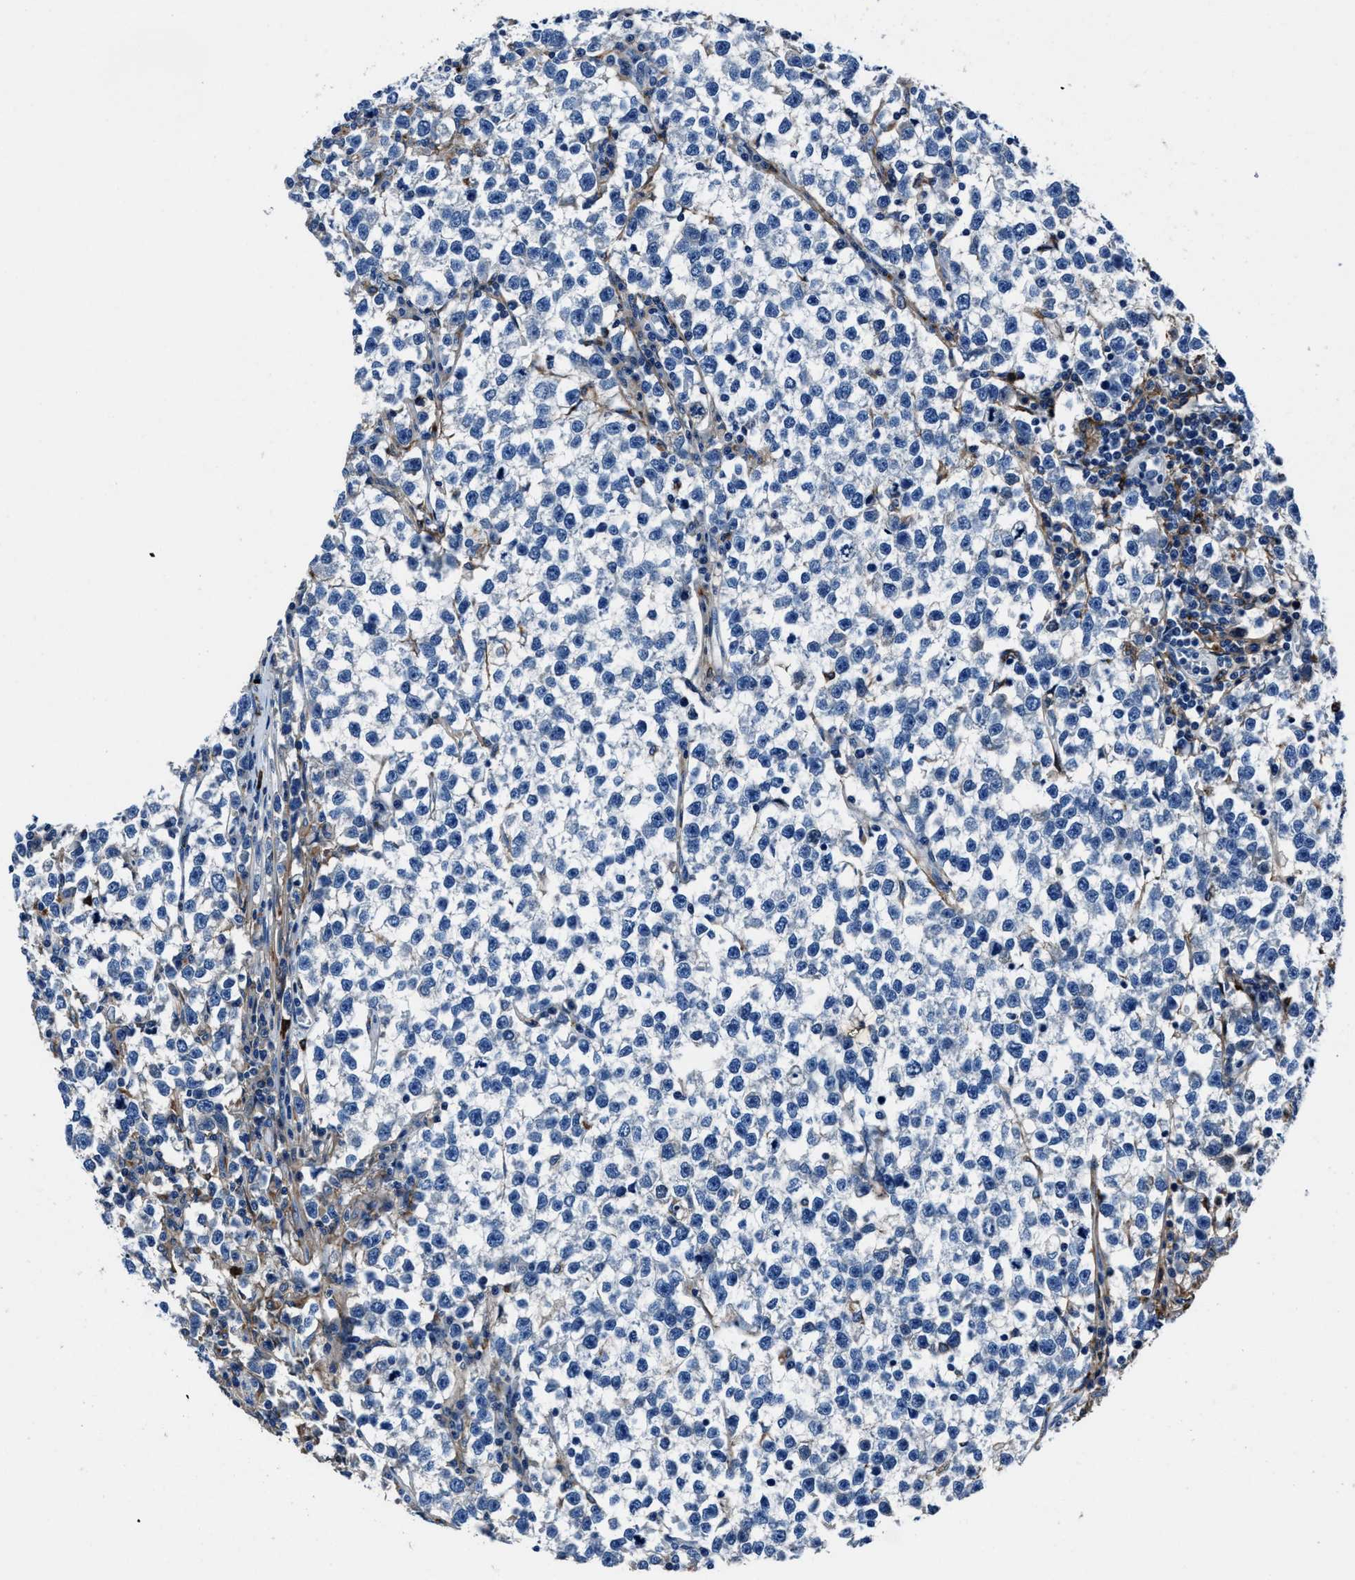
{"staining": {"intensity": "negative", "quantity": "none", "location": "none"}, "tissue": "testis cancer", "cell_type": "Tumor cells", "image_type": "cancer", "snomed": [{"axis": "morphology", "description": "Normal tissue, NOS"}, {"axis": "morphology", "description": "Seminoma, NOS"}, {"axis": "topography", "description": "Testis"}], "caption": "A high-resolution histopathology image shows IHC staining of testis cancer, which reveals no significant positivity in tumor cells. The staining was performed using DAB (3,3'-diaminobenzidine) to visualize the protein expression in brown, while the nuclei were stained in blue with hematoxylin (Magnification: 20x).", "gene": "FGL2", "patient": {"sex": "male", "age": 43}}